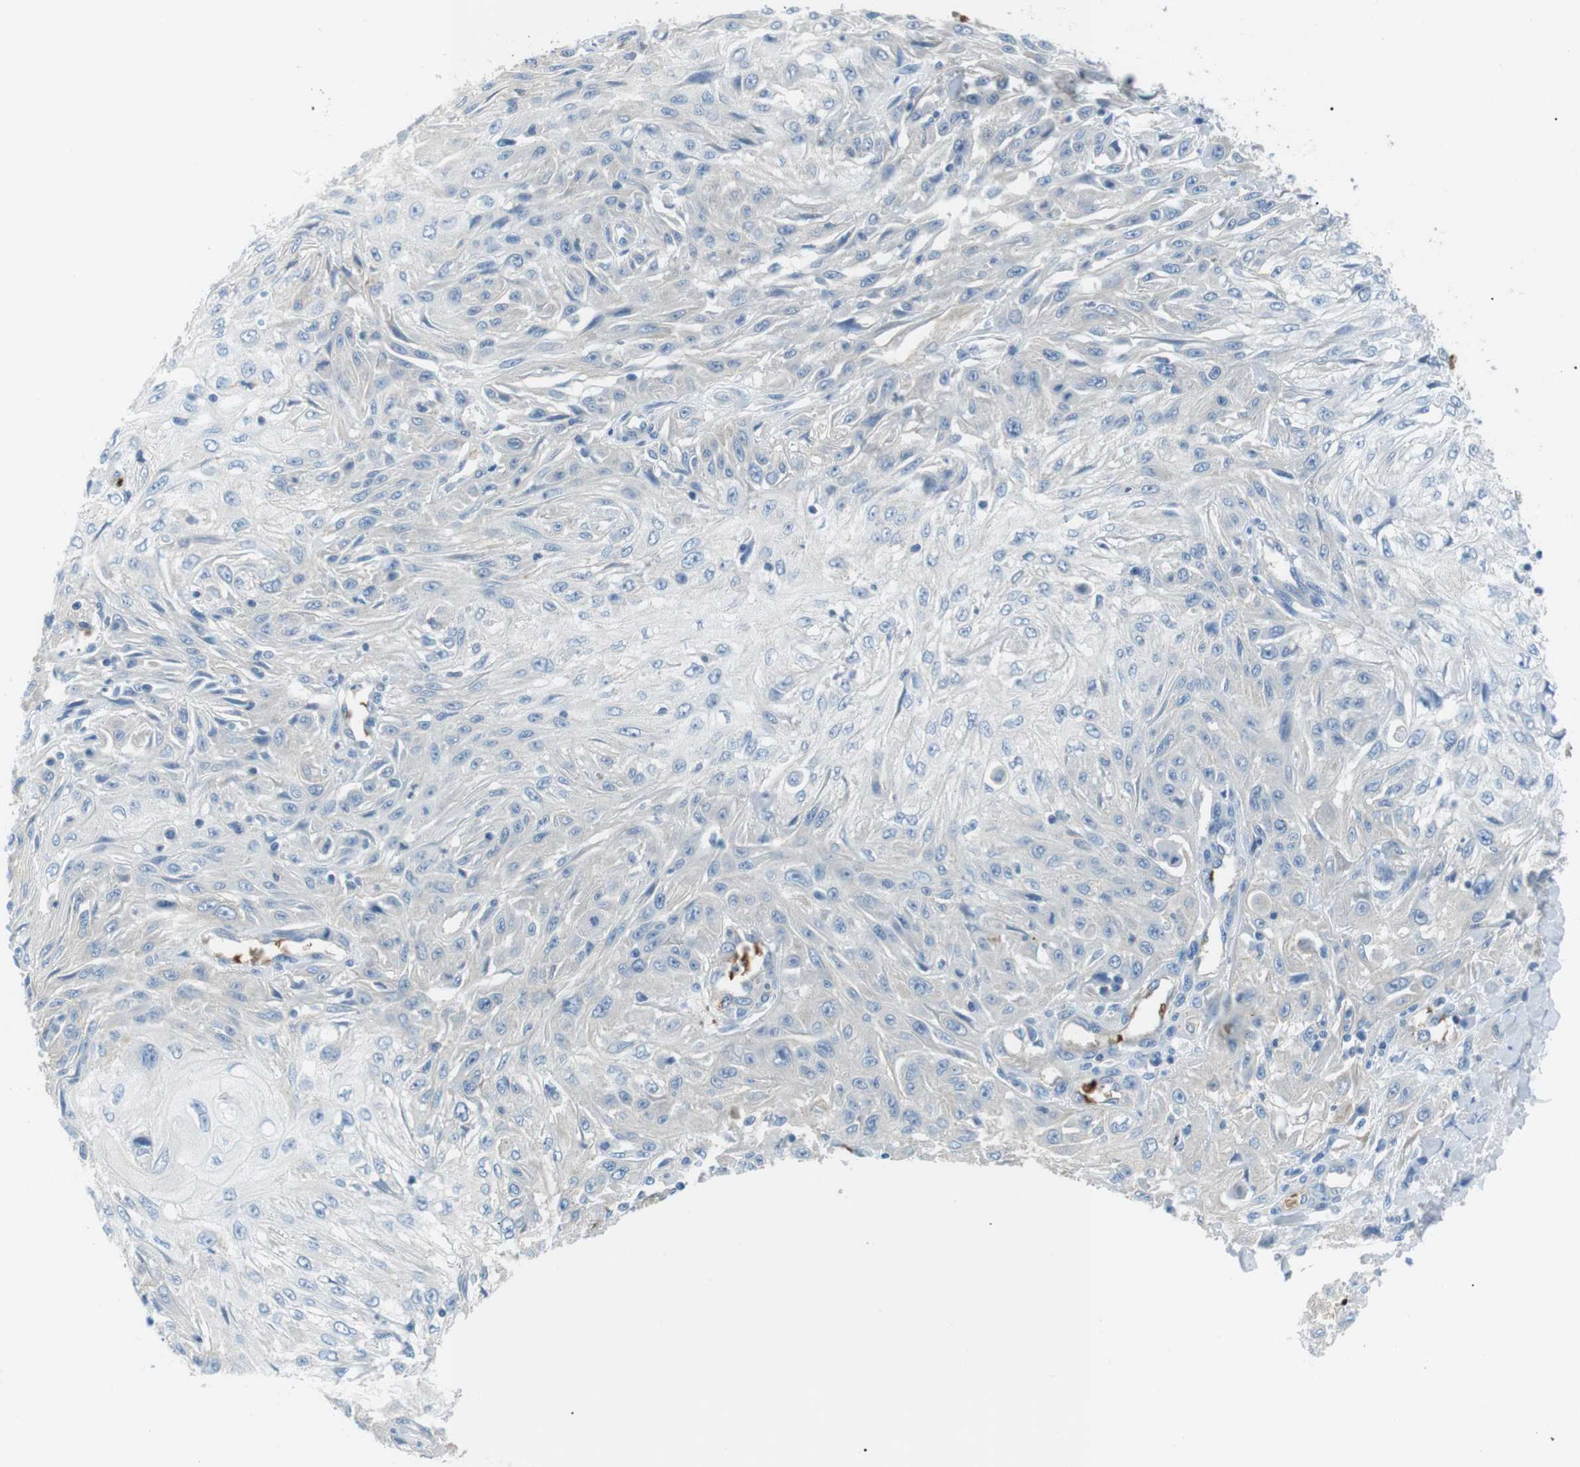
{"staining": {"intensity": "negative", "quantity": "none", "location": "none"}, "tissue": "skin cancer", "cell_type": "Tumor cells", "image_type": "cancer", "snomed": [{"axis": "morphology", "description": "Squamous cell carcinoma, NOS"}, {"axis": "topography", "description": "Skin"}], "caption": "An immunohistochemistry (IHC) micrograph of skin squamous cell carcinoma is shown. There is no staining in tumor cells of skin squamous cell carcinoma.", "gene": "ADCY10", "patient": {"sex": "male", "age": 75}}